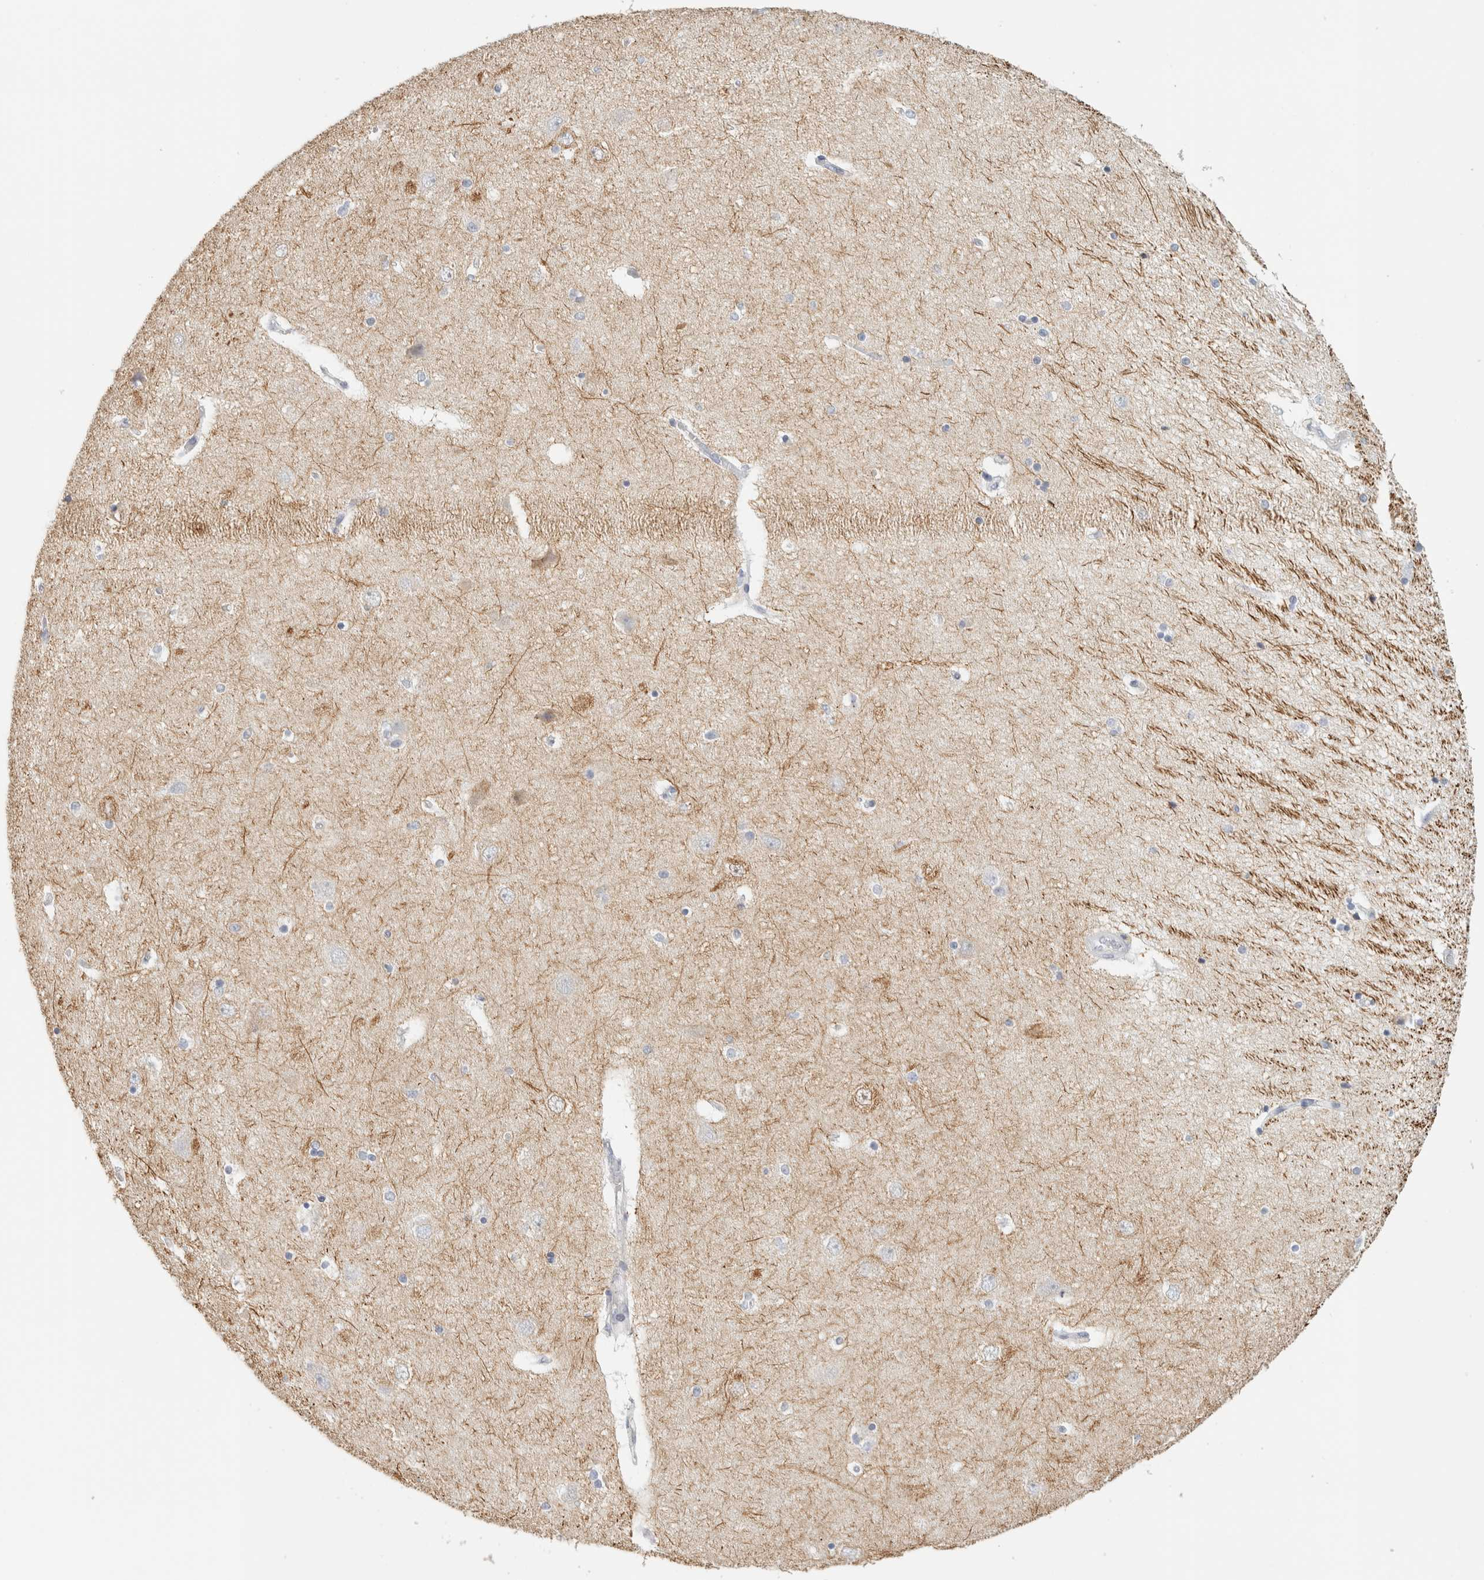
{"staining": {"intensity": "negative", "quantity": "none", "location": "none"}, "tissue": "hippocampus", "cell_type": "Glial cells", "image_type": "normal", "snomed": [{"axis": "morphology", "description": "Normal tissue, NOS"}, {"axis": "topography", "description": "Hippocampus"}], "caption": "Immunohistochemistry histopathology image of normal human hippocampus stained for a protein (brown), which exhibits no positivity in glial cells.", "gene": "NEFM", "patient": {"sex": "female", "age": 54}}